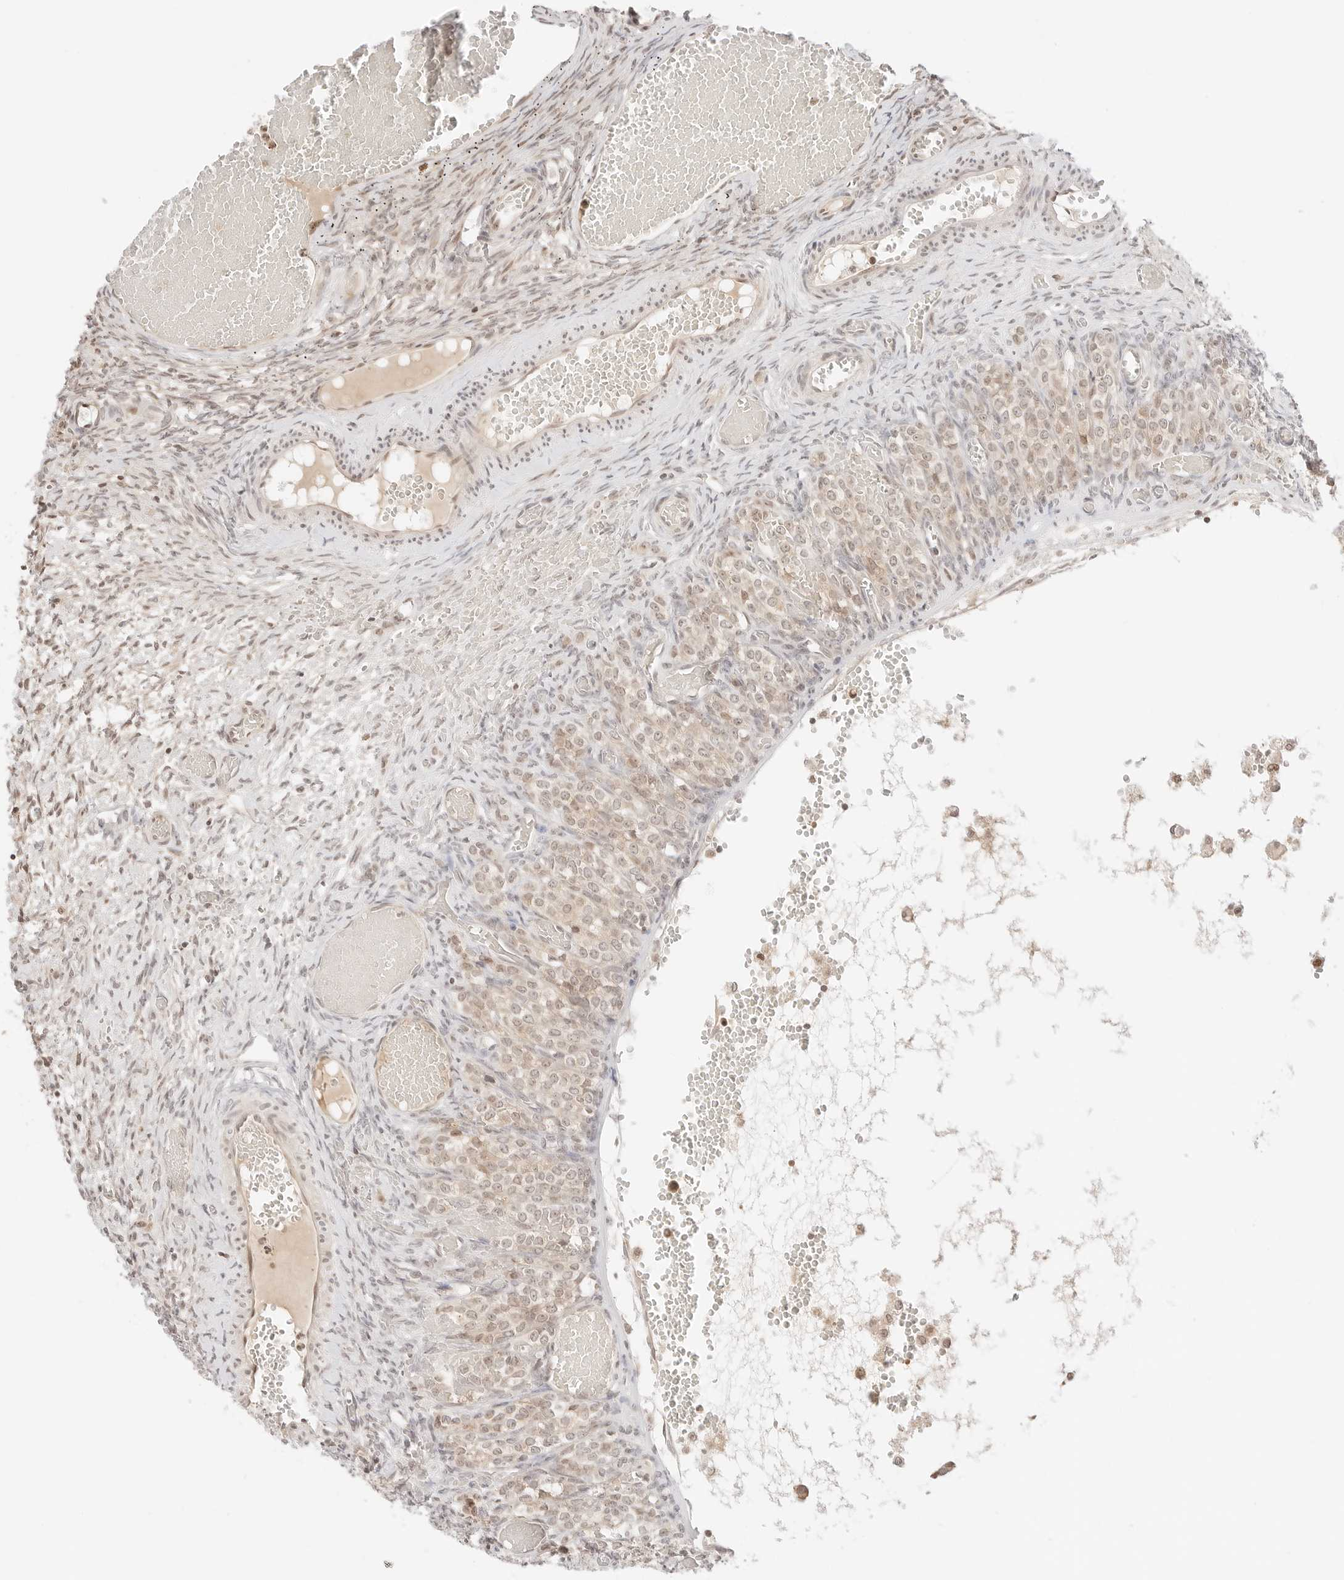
{"staining": {"intensity": "negative", "quantity": "none", "location": "none"}, "tissue": "ovary", "cell_type": "Ovarian stroma cells", "image_type": "normal", "snomed": [{"axis": "morphology", "description": "Adenocarcinoma, NOS"}, {"axis": "topography", "description": "Endometrium"}], "caption": "Immunohistochemical staining of unremarkable human ovary shows no significant positivity in ovarian stroma cells.", "gene": "RPS6KL1", "patient": {"sex": "female", "age": 32}}